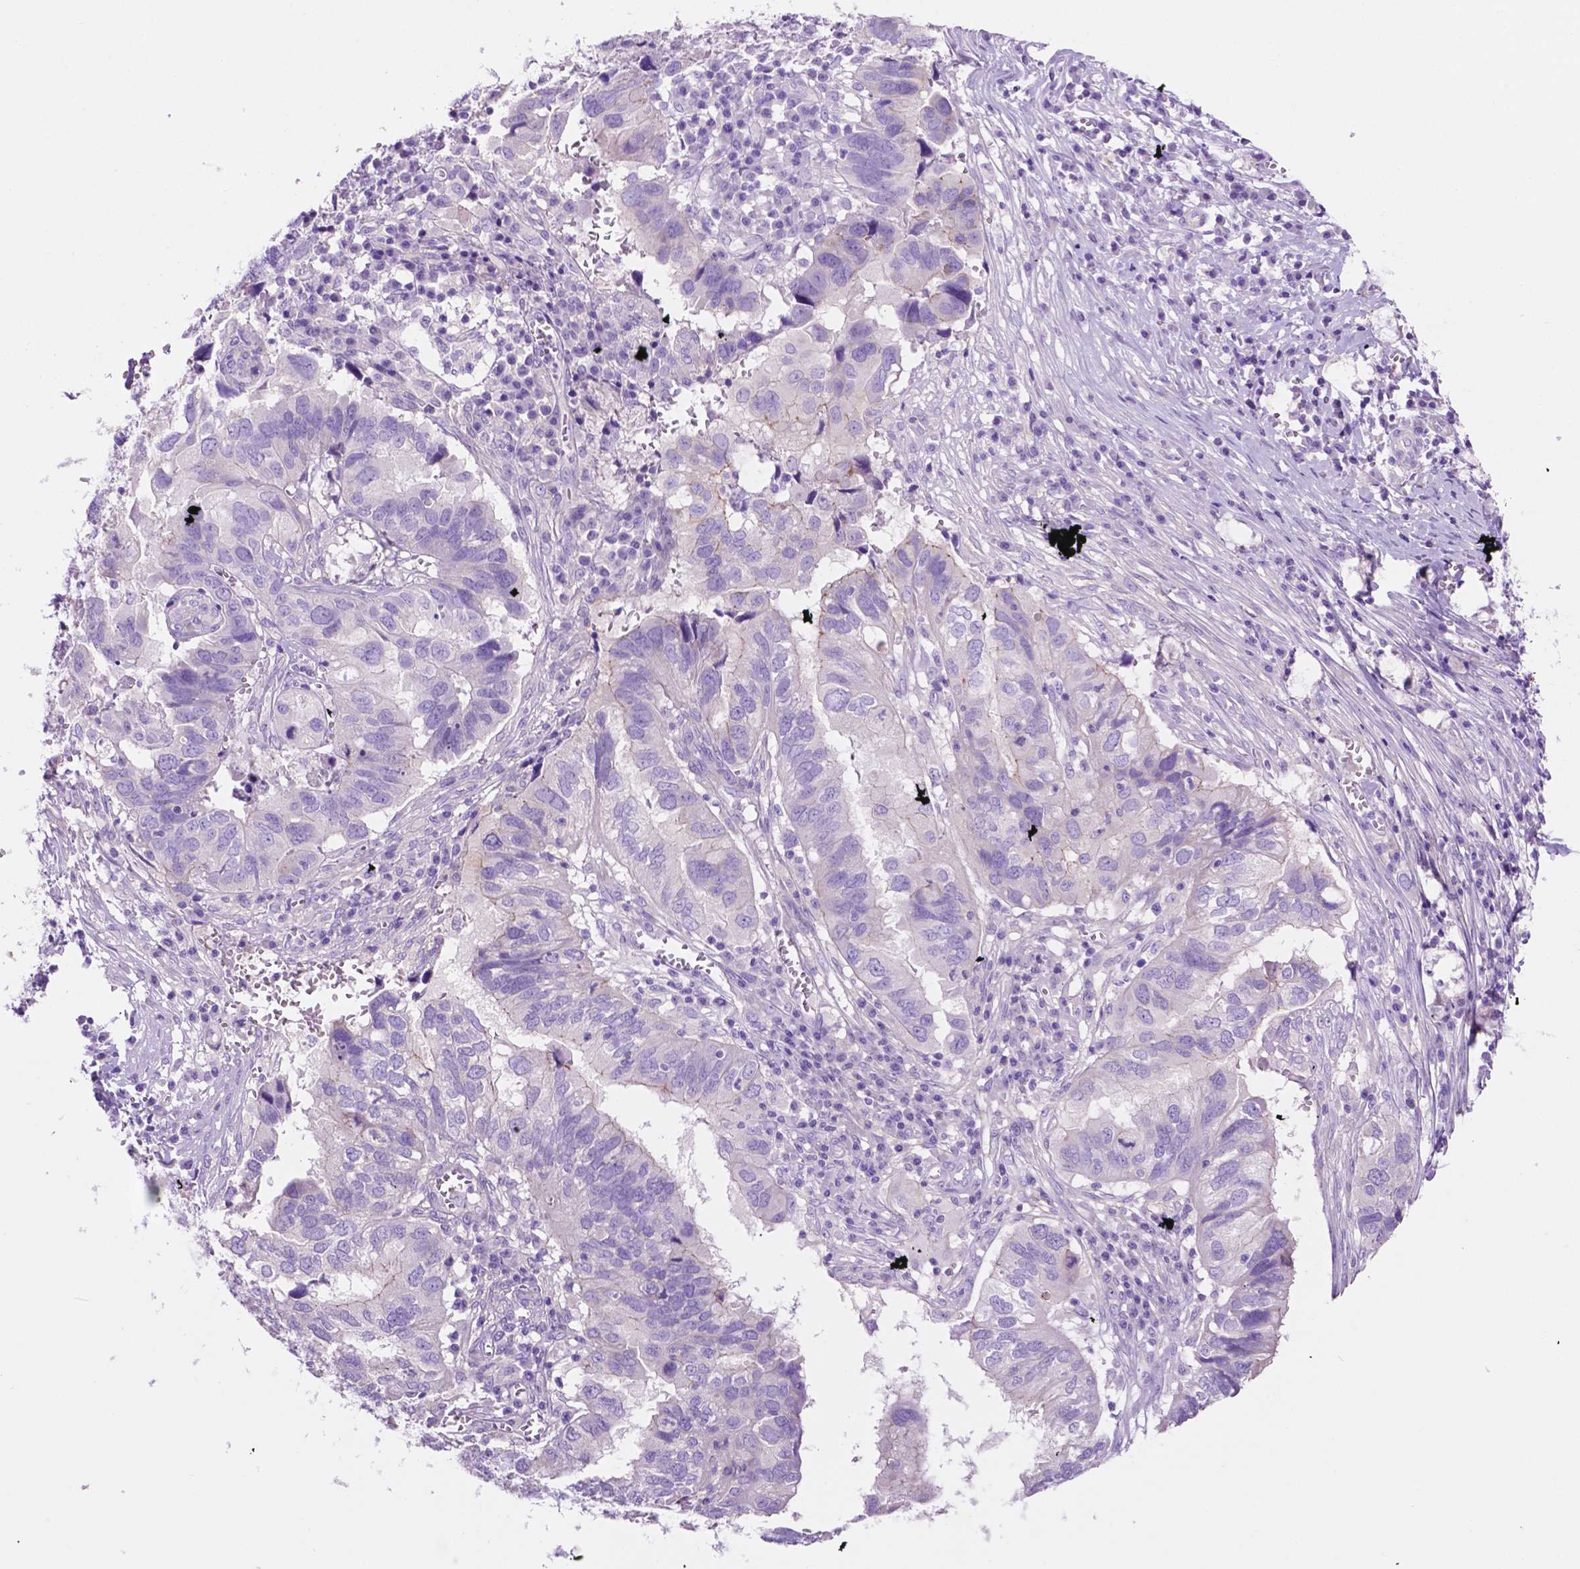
{"staining": {"intensity": "weak", "quantity": "<25%", "location": "cytoplasmic/membranous"}, "tissue": "ovarian cancer", "cell_type": "Tumor cells", "image_type": "cancer", "snomed": [{"axis": "morphology", "description": "Cystadenocarcinoma, serous, NOS"}, {"axis": "topography", "description": "Ovary"}], "caption": "The IHC micrograph has no significant expression in tumor cells of serous cystadenocarcinoma (ovarian) tissue.", "gene": "IGFN1", "patient": {"sex": "female", "age": 79}}